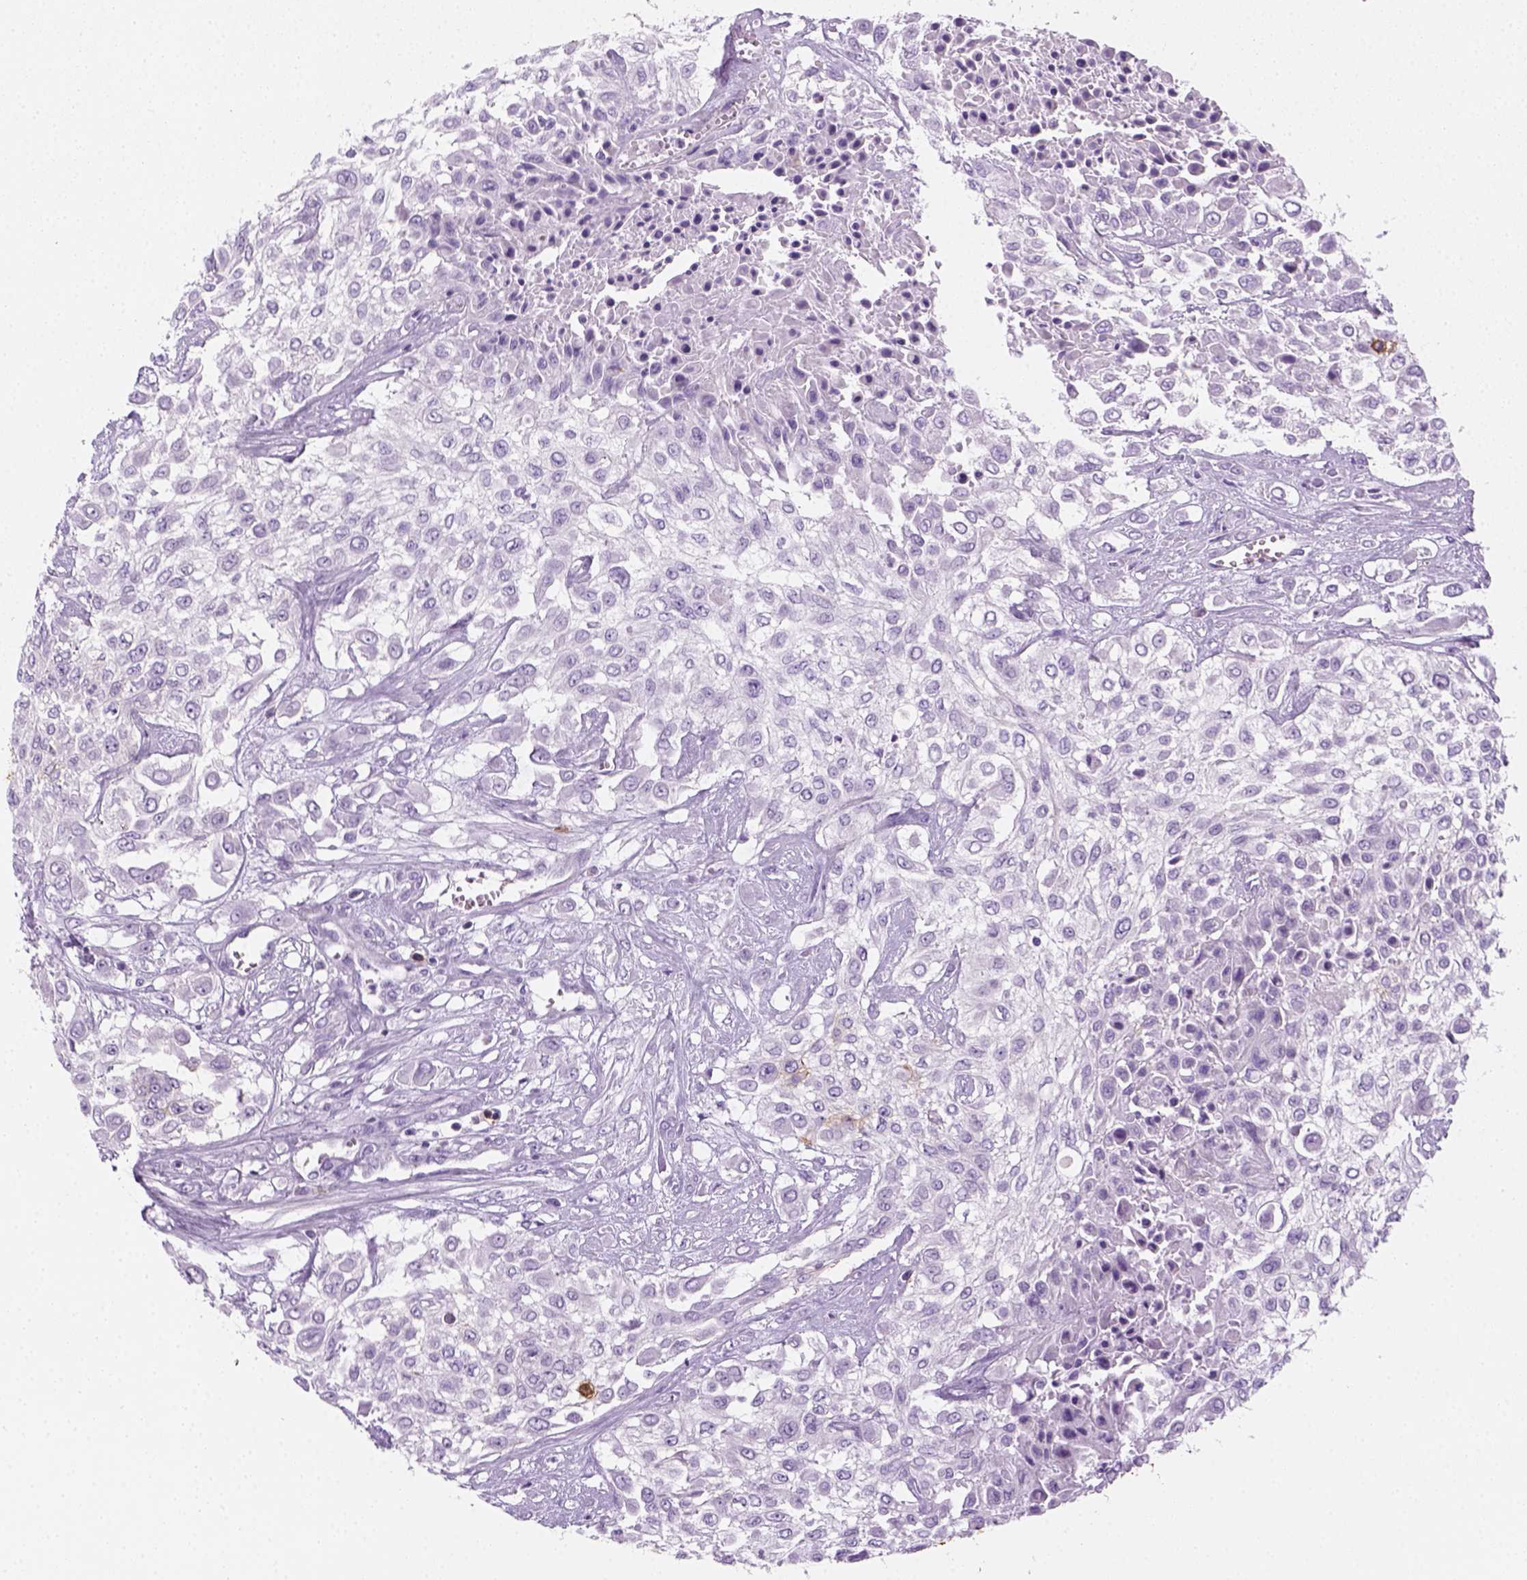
{"staining": {"intensity": "strong", "quantity": "25%-75%", "location": "cytoplasmic/membranous"}, "tissue": "urothelial cancer", "cell_type": "Tumor cells", "image_type": "cancer", "snomed": [{"axis": "morphology", "description": "Urothelial carcinoma, High grade"}, {"axis": "topography", "description": "Urinary bladder"}], "caption": "Immunohistochemistry (IHC) staining of urothelial carcinoma (high-grade), which exhibits high levels of strong cytoplasmic/membranous expression in approximately 25%-75% of tumor cells indicating strong cytoplasmic/membranous protein positivity. The staining was performed using DAB (brown) for protein detection and nuclei were counterstained in hematoxylin (blue).", "gene": "AQP3", "patient": {"sex": "male", "age": 57}}